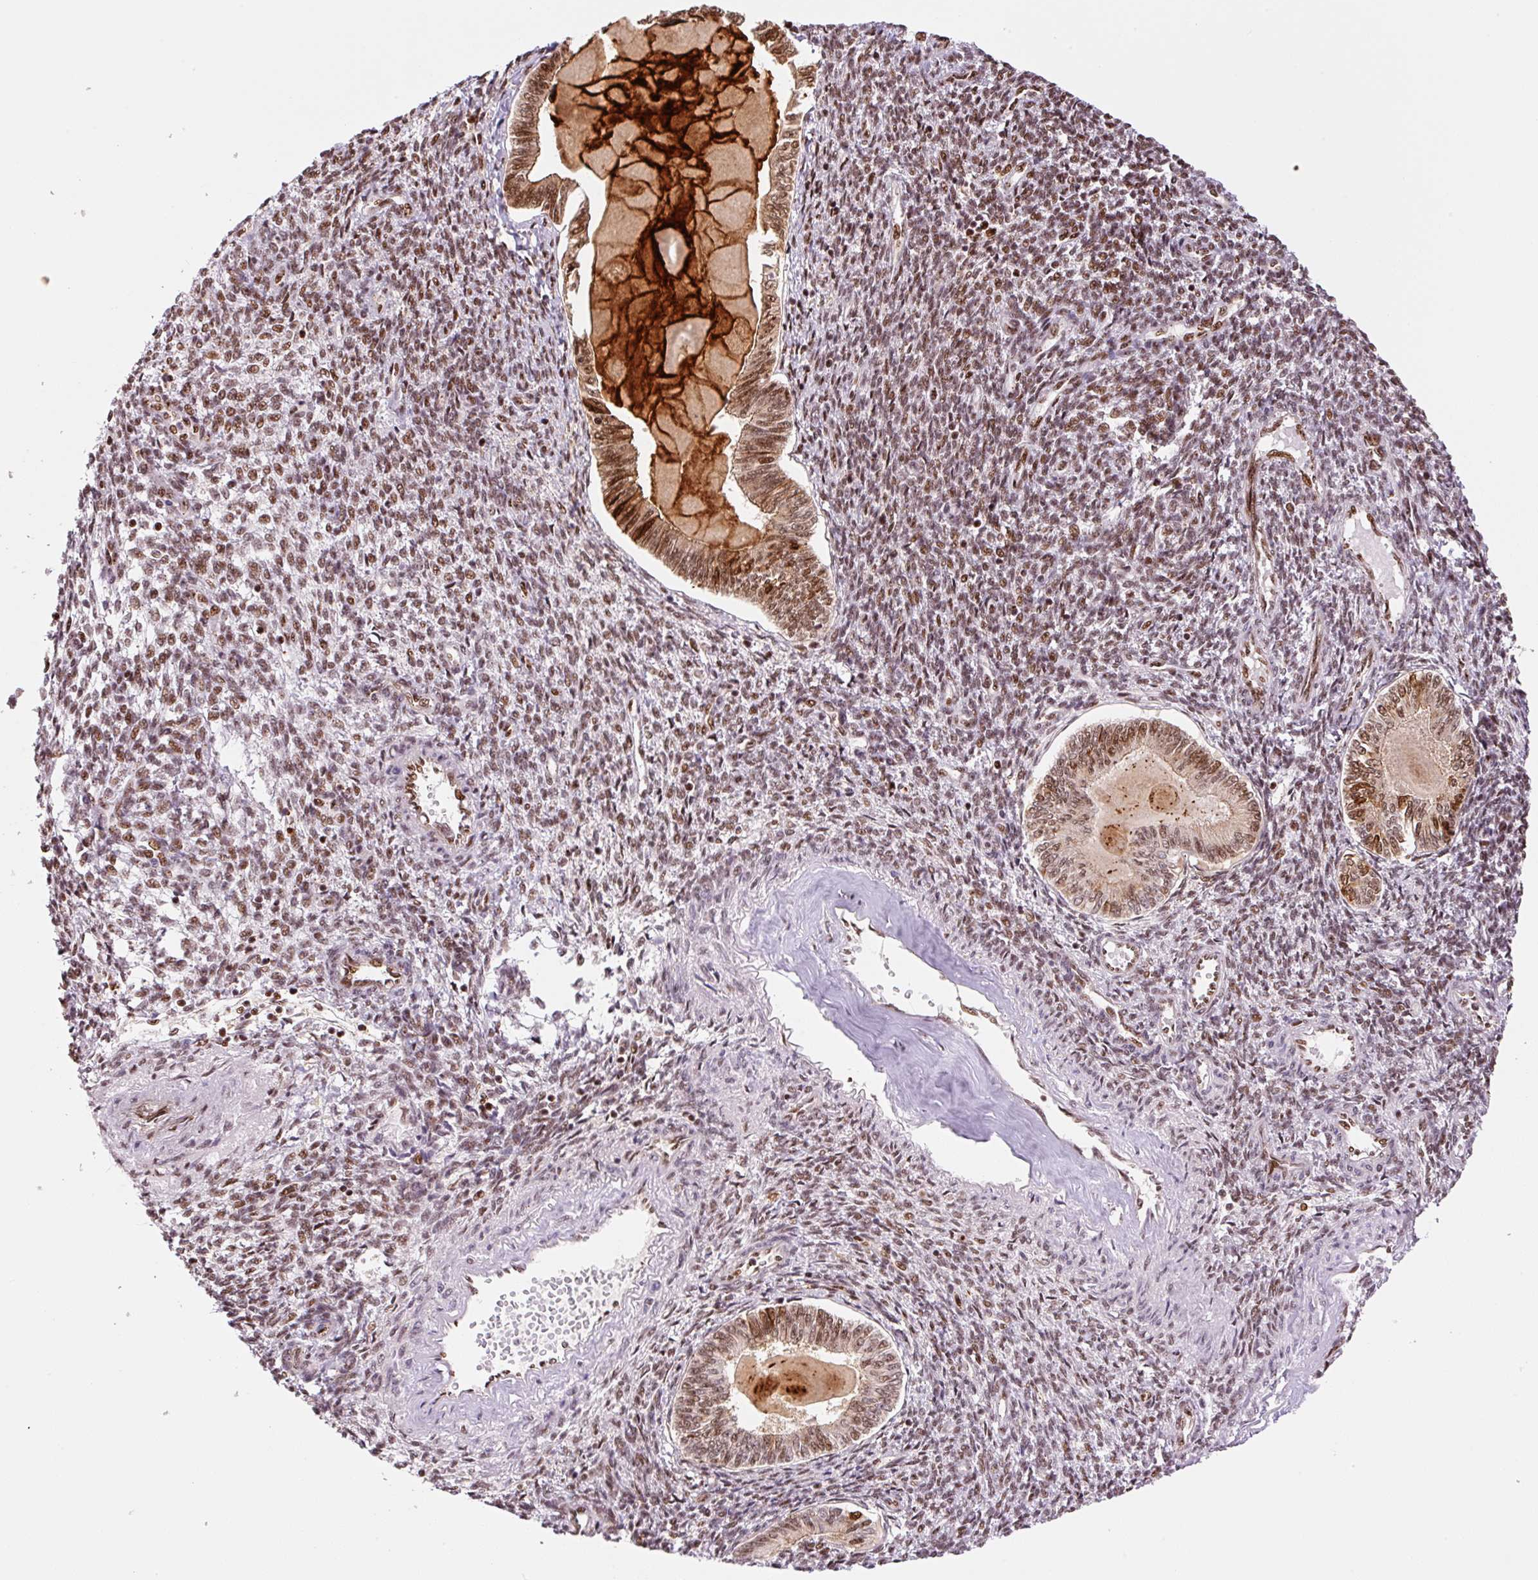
{"staining": {"intensity": "strong", "quantity": ">75%", "location": "cytoplasmic/membranous,nuclear"}, "tissue": "endometrial cancer", "cell_type": "Tumor cells", "image_type": "cancer", "snomed": [{"axis": "morphology", "description": "Carcinoma, NOS"}, {"axis": "topography", "description": "Uterus"}], "caption": "DAB immunohistochemical staining of human endometrial carcinoma displays strong cytoplasmic/membranous and nuclear protein positivity in about >75% of tumor cells.", "gene": "GPR139", "patient": {"sex": "female", "age": 76}}